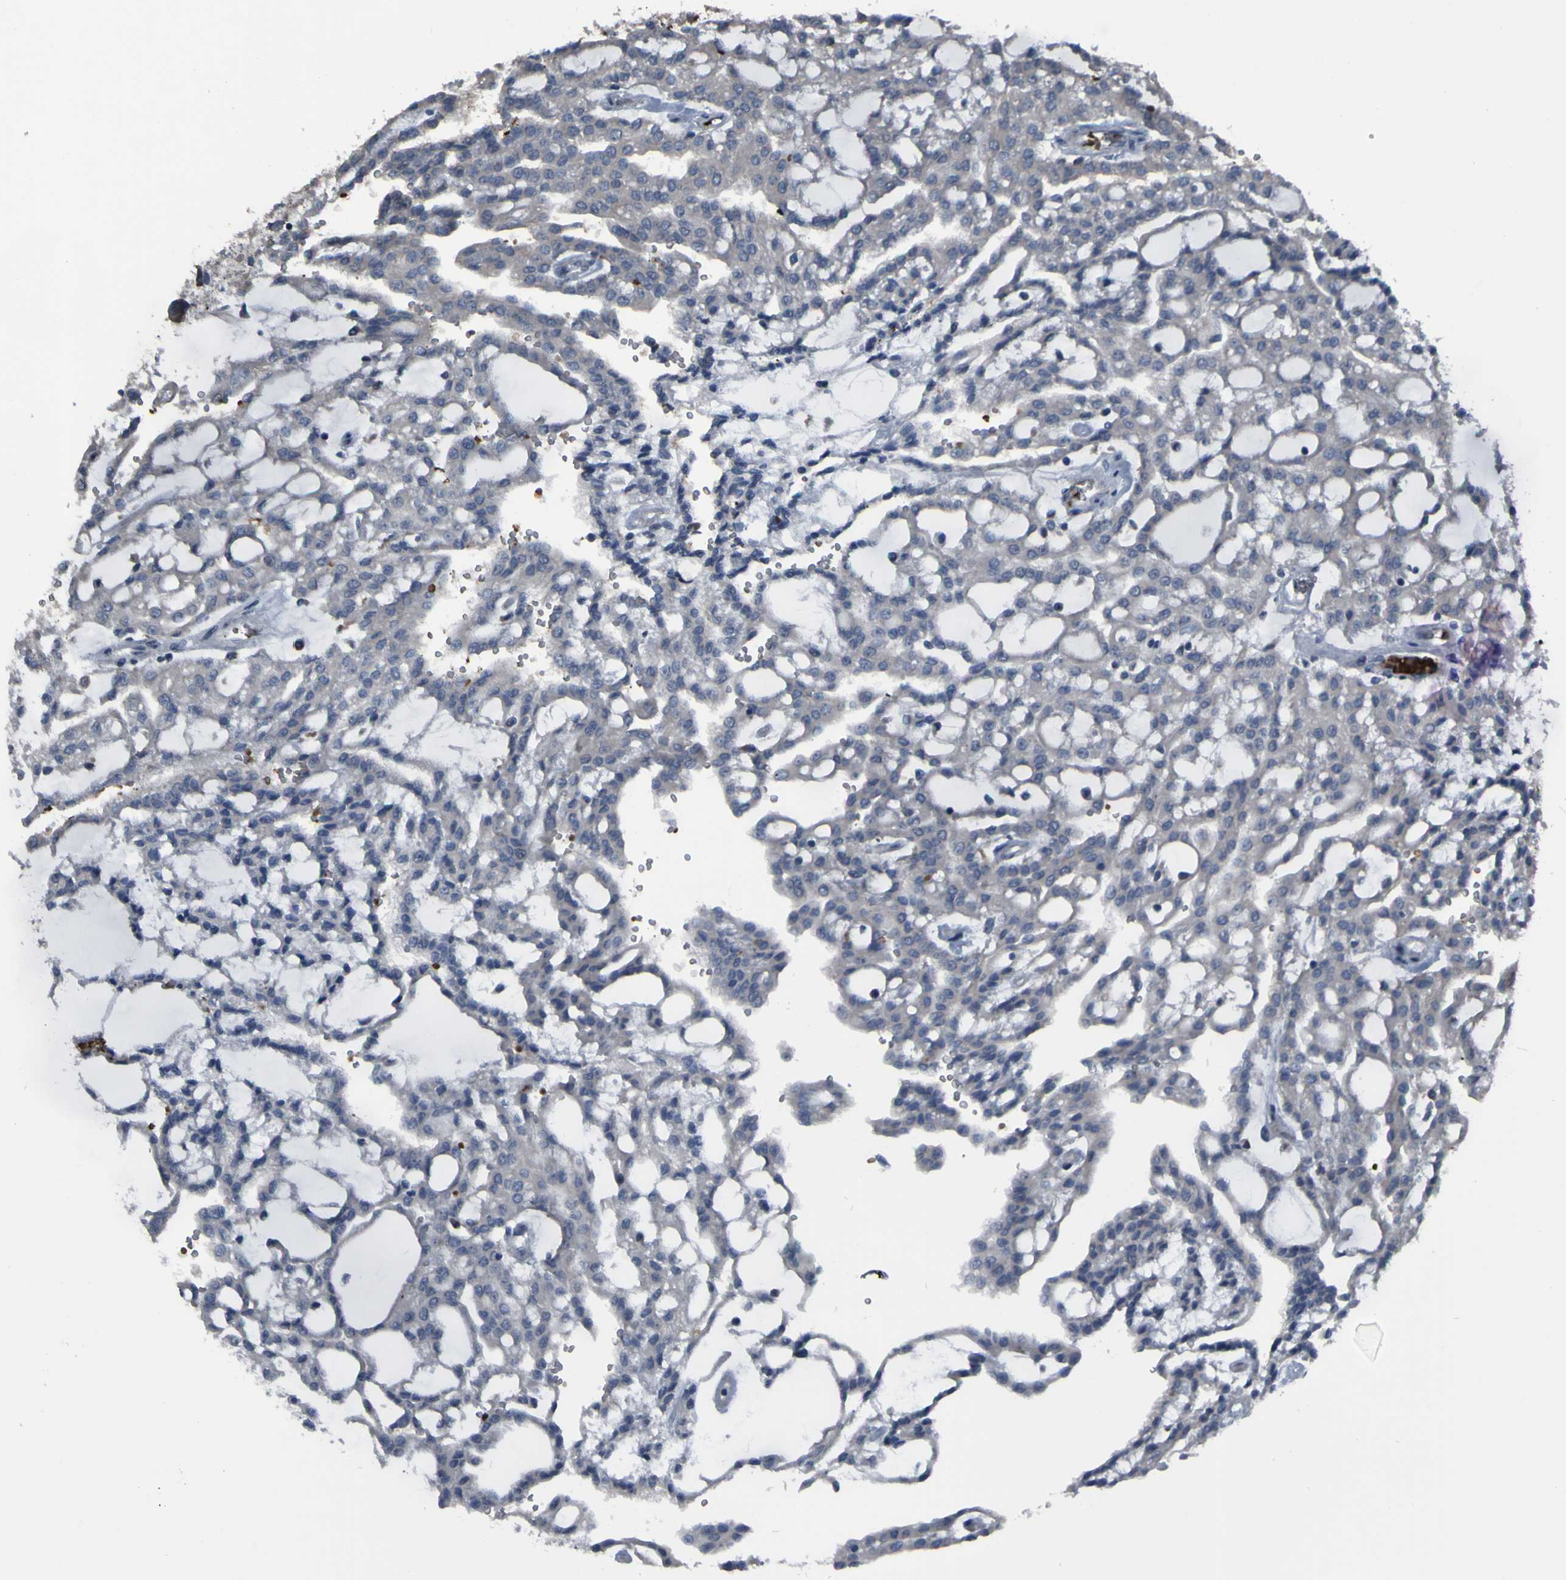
{"staining": {"intensity": "negative", "quantity": "none", "location": "none"}, "tissue": "renal cancer", "cell_type": "Tumor cells", "image_type": "cancer", "snomed": [{"axis": "morphology", "description": "Adenocarcinoma, NOS"}, {"axis": "topography", "description": "Kidney"}], "caption": "Immunohistochemical staining of human renal cancer demonstrates no significant staining in tumor cells.", "gene": "GRAMD1A", "patient": {"sex": "male", "age": 63}}